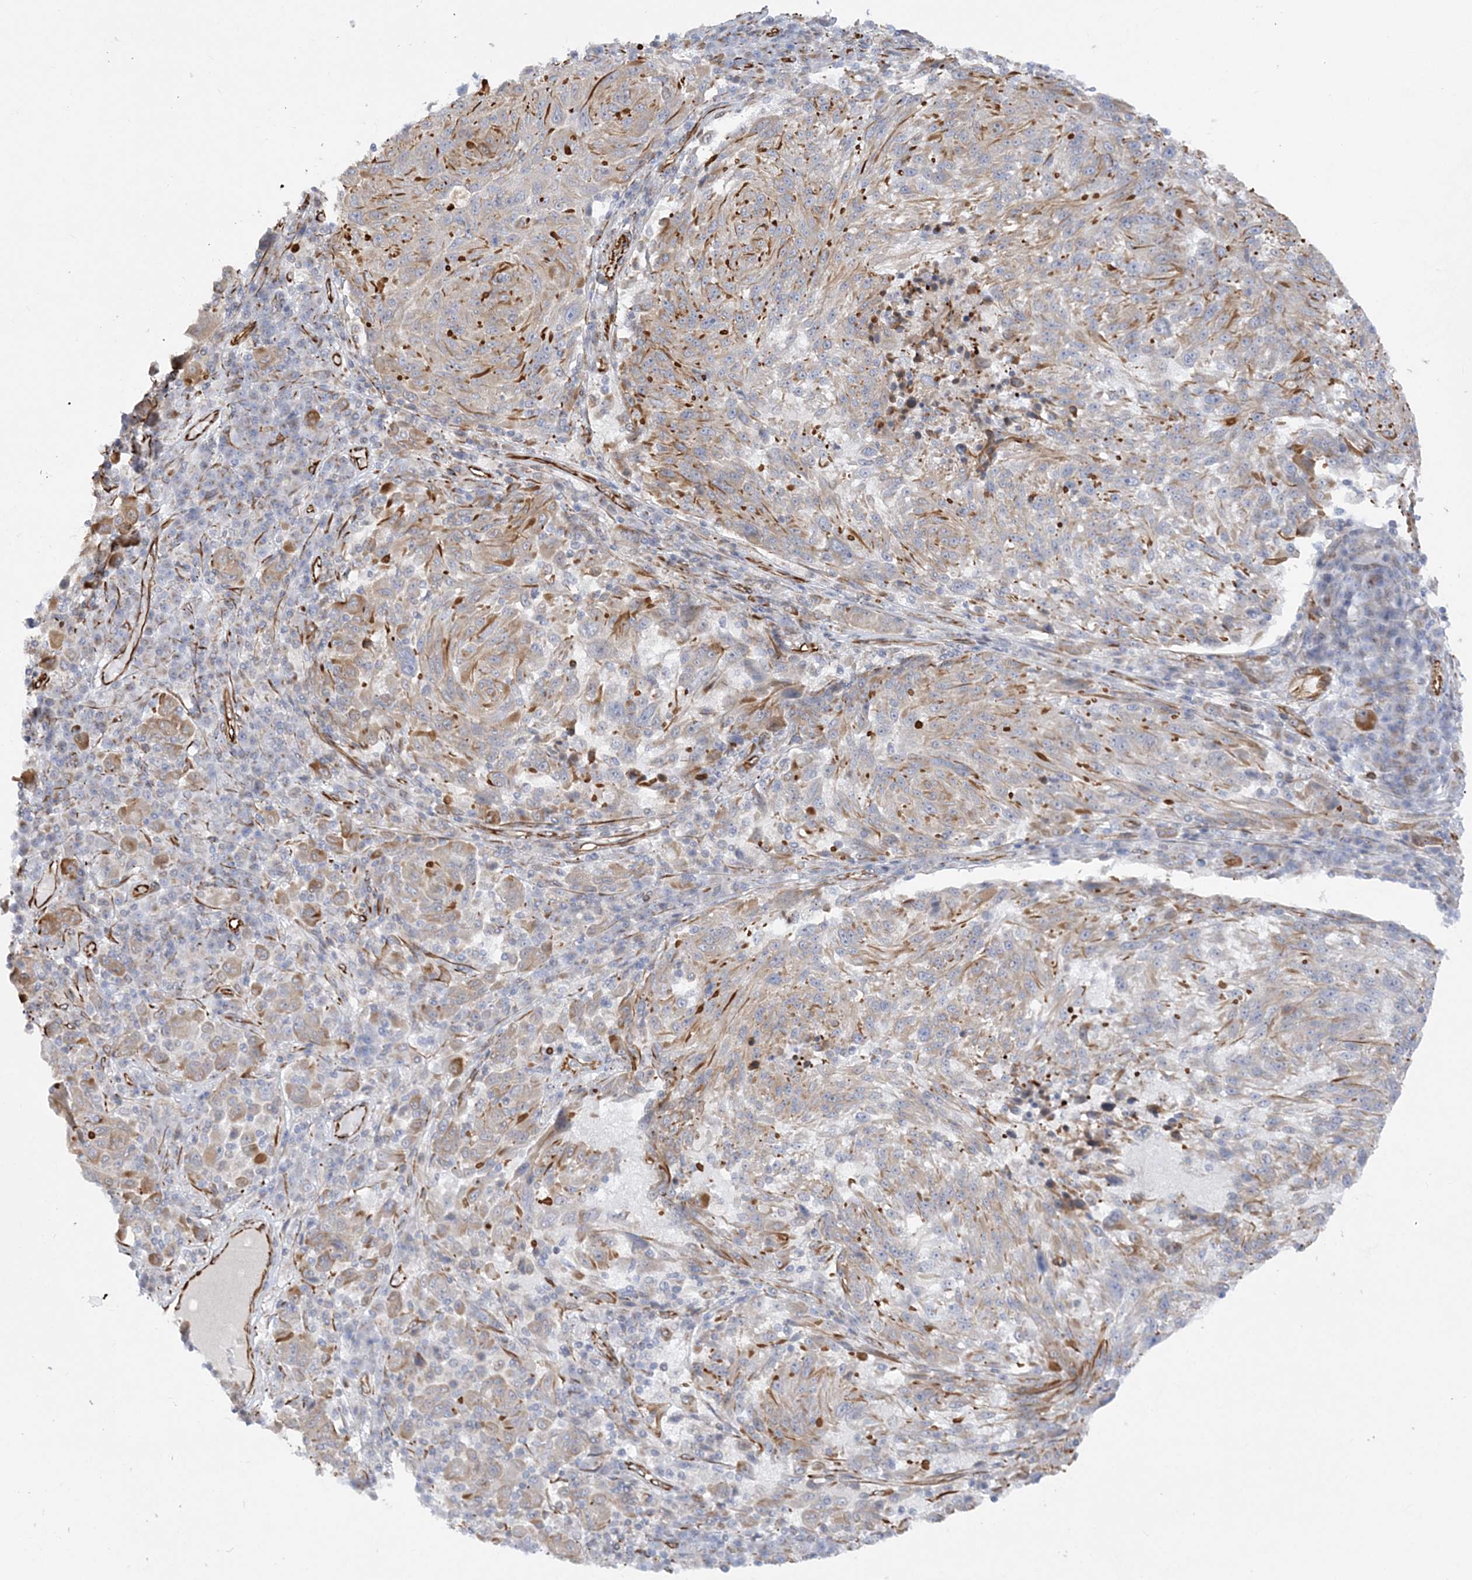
{"staining": {"intensity": "moderate", "quantity": "25%-75%", "location": "cytoplasmic/membranous"}, "tissue": "melanoma", "cell_type": "Tumor cells", "image_type": "cancer", "snomed": [{"axis": "morphology", "description": "Malignant melanoma, NOS"}, {"axis": "topography", "description": "Skin"}], "caption": "Melanoma was stained to show a protein in brown. There is medium levels of moderate cytoplasmic/membranous staining in approximately 25%-75% of tumor cells. (Stains: DAB in brown, nuclei in blue, Microscopy: brightfield microscopy at high magnification).", "gene": "SCLT1", "patient": {"sex": "male", "age": 53}}